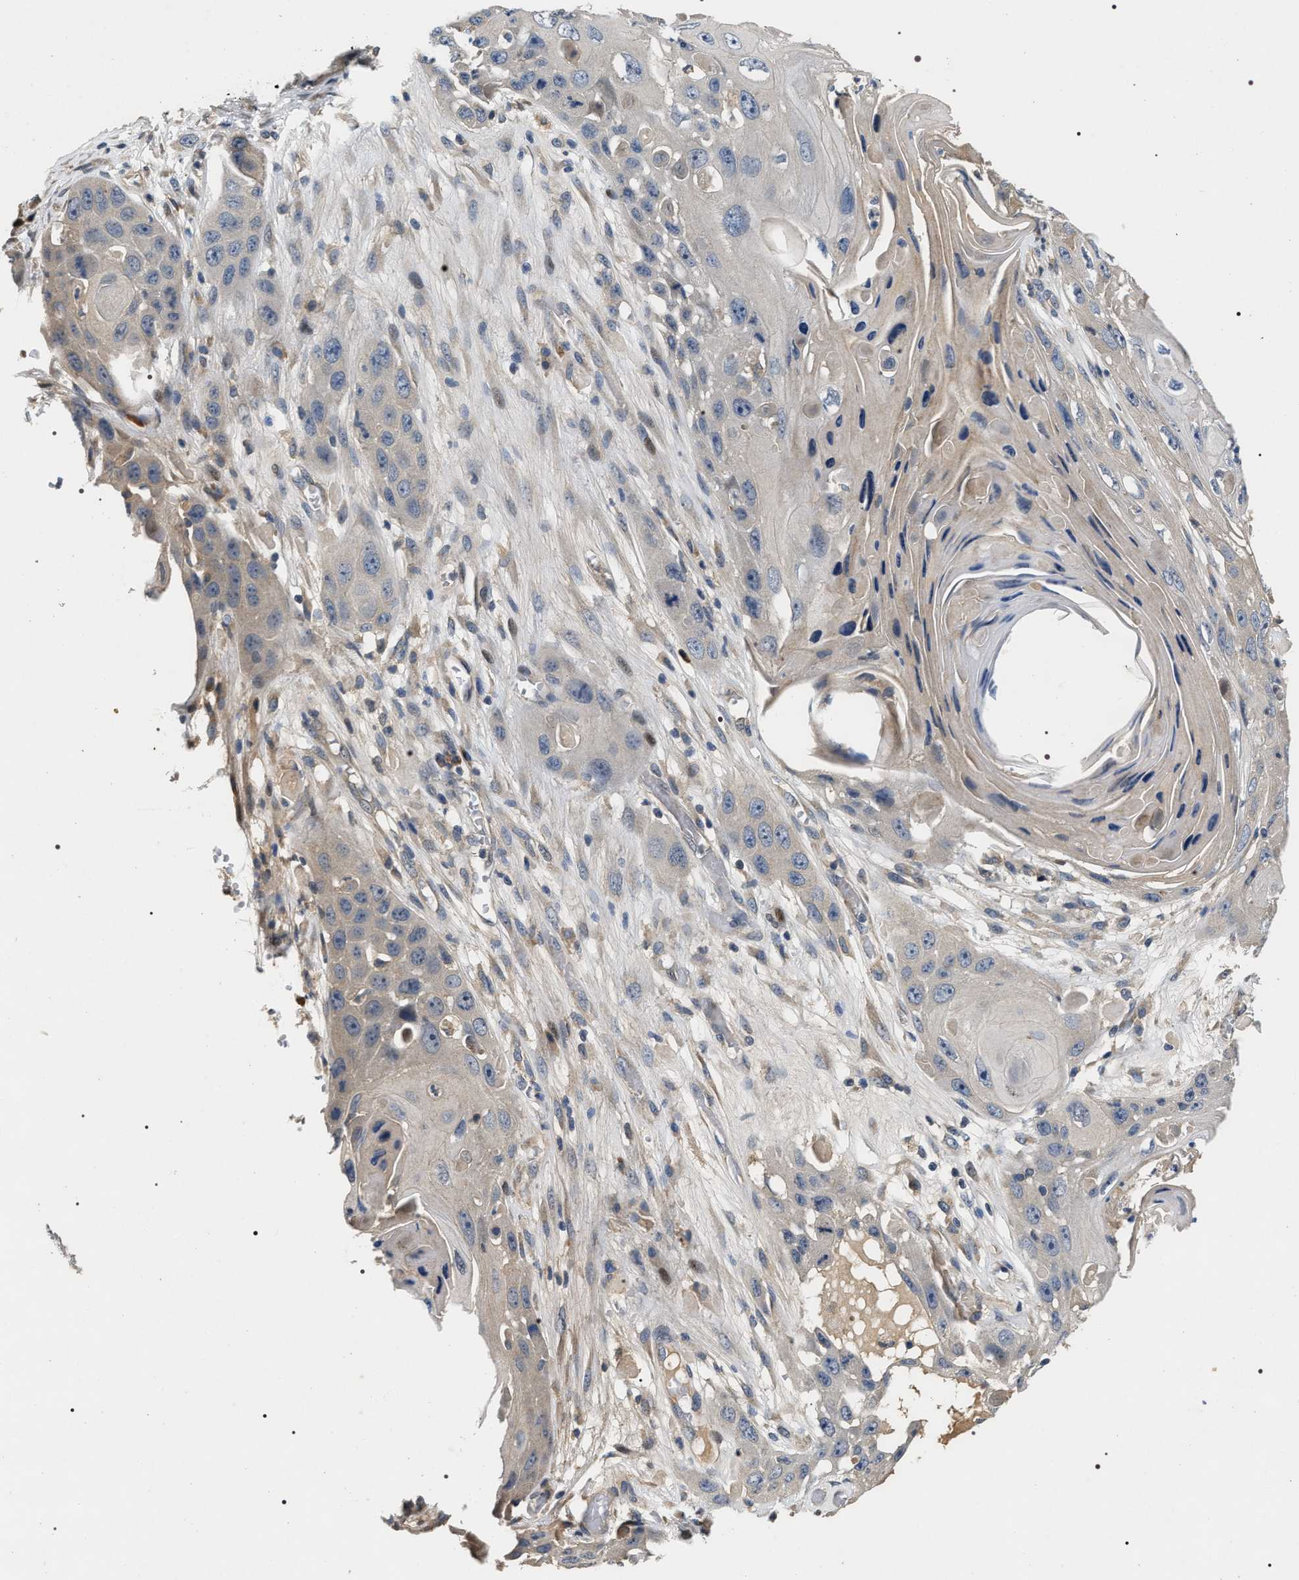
{"staining": {"intensity": "weak", "quantity": "<25%", "location": "cytoplasmic/membranous"}, "tissue": "skin cancer", "cell_type": "Tumor cells", "image_type": "cancer", "snomed": [{"axis": "morphology", "description": "Squamous cell carcinoma, NOS"}, {"axis": "topography", "description": "Skin"}], "caption": "IHC photomicrograph of skin cancer stained for a protein (brown), which reveals no positivity in tumor cells. Brightfield microscopy of IHC stained with DAB (brown) and hematoxylin (blue), captured at high magnification.", "gene": "IFT81", "patient": {"sex": "male", "age": 55}}